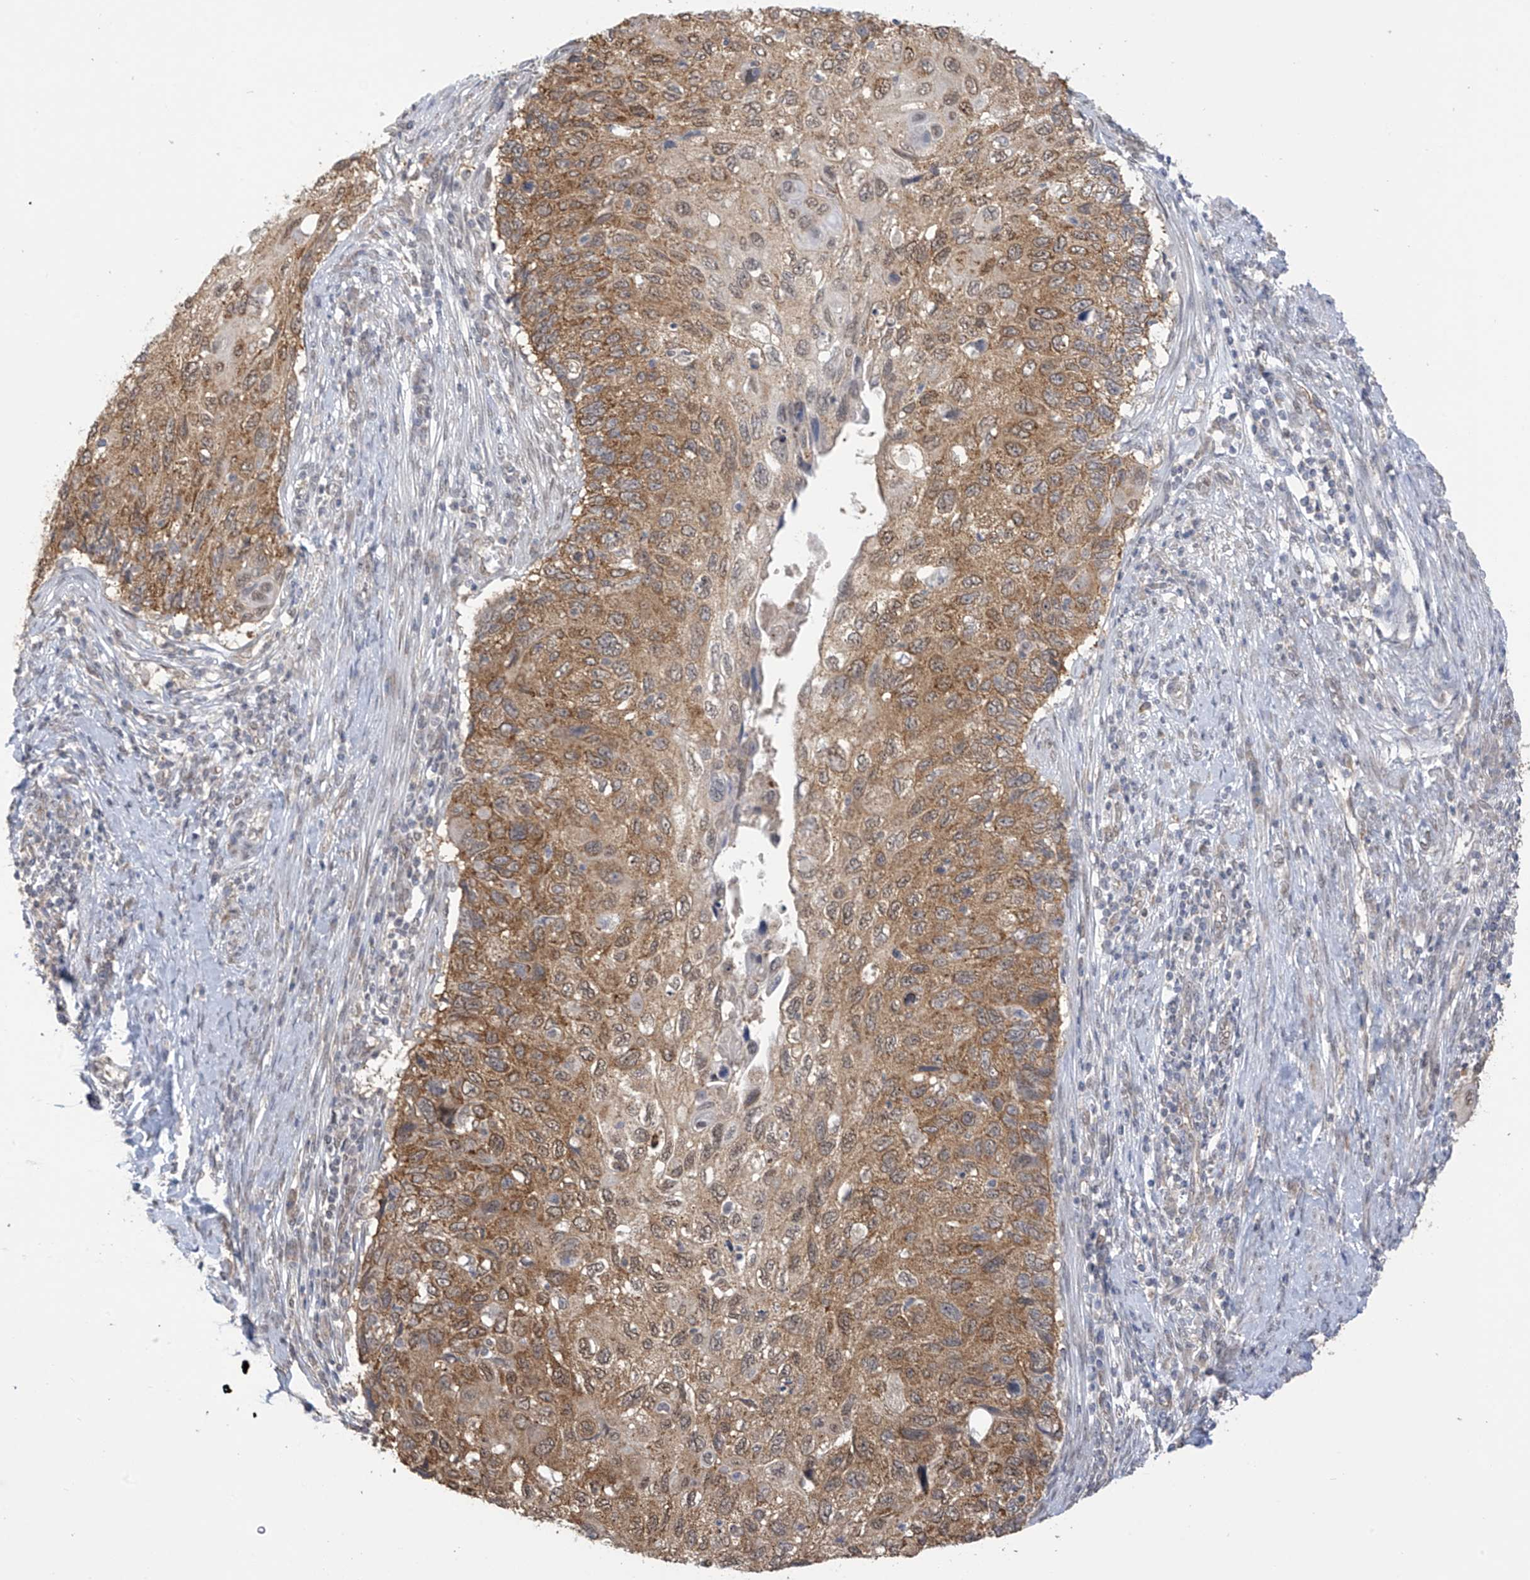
{"staining": {"intensity": "moderate", "quantity": ">75%", "location": "cytoplasmic/membranous,nuclear"}, "tissue": "cervical cancer", "cell_type": "Tumor cells", "image_type": "cancer", "snomed": [{"axis": "morphology", "description": "Squamous cell carcinoma, NOS"}, {"axis": "topography", "description": "Cervix"}], "caption": "IHC staining of cervical cancer (squamous cell carcinoma), which demonstrates medium levels of moderate cytoplasmic/membranous and nuclear expression in about >75% of tumor cells indicating moderate cytoplasmic/membranous and nuclear protein expression. The staining was performed using DAB (3,3'-diaminobenzidine) (brown) for protein detection and nuclei were counterstained in hematoxylin (blue).", "gene": "KIAA1522", "patient": {"sex": "female", "age": 70}}